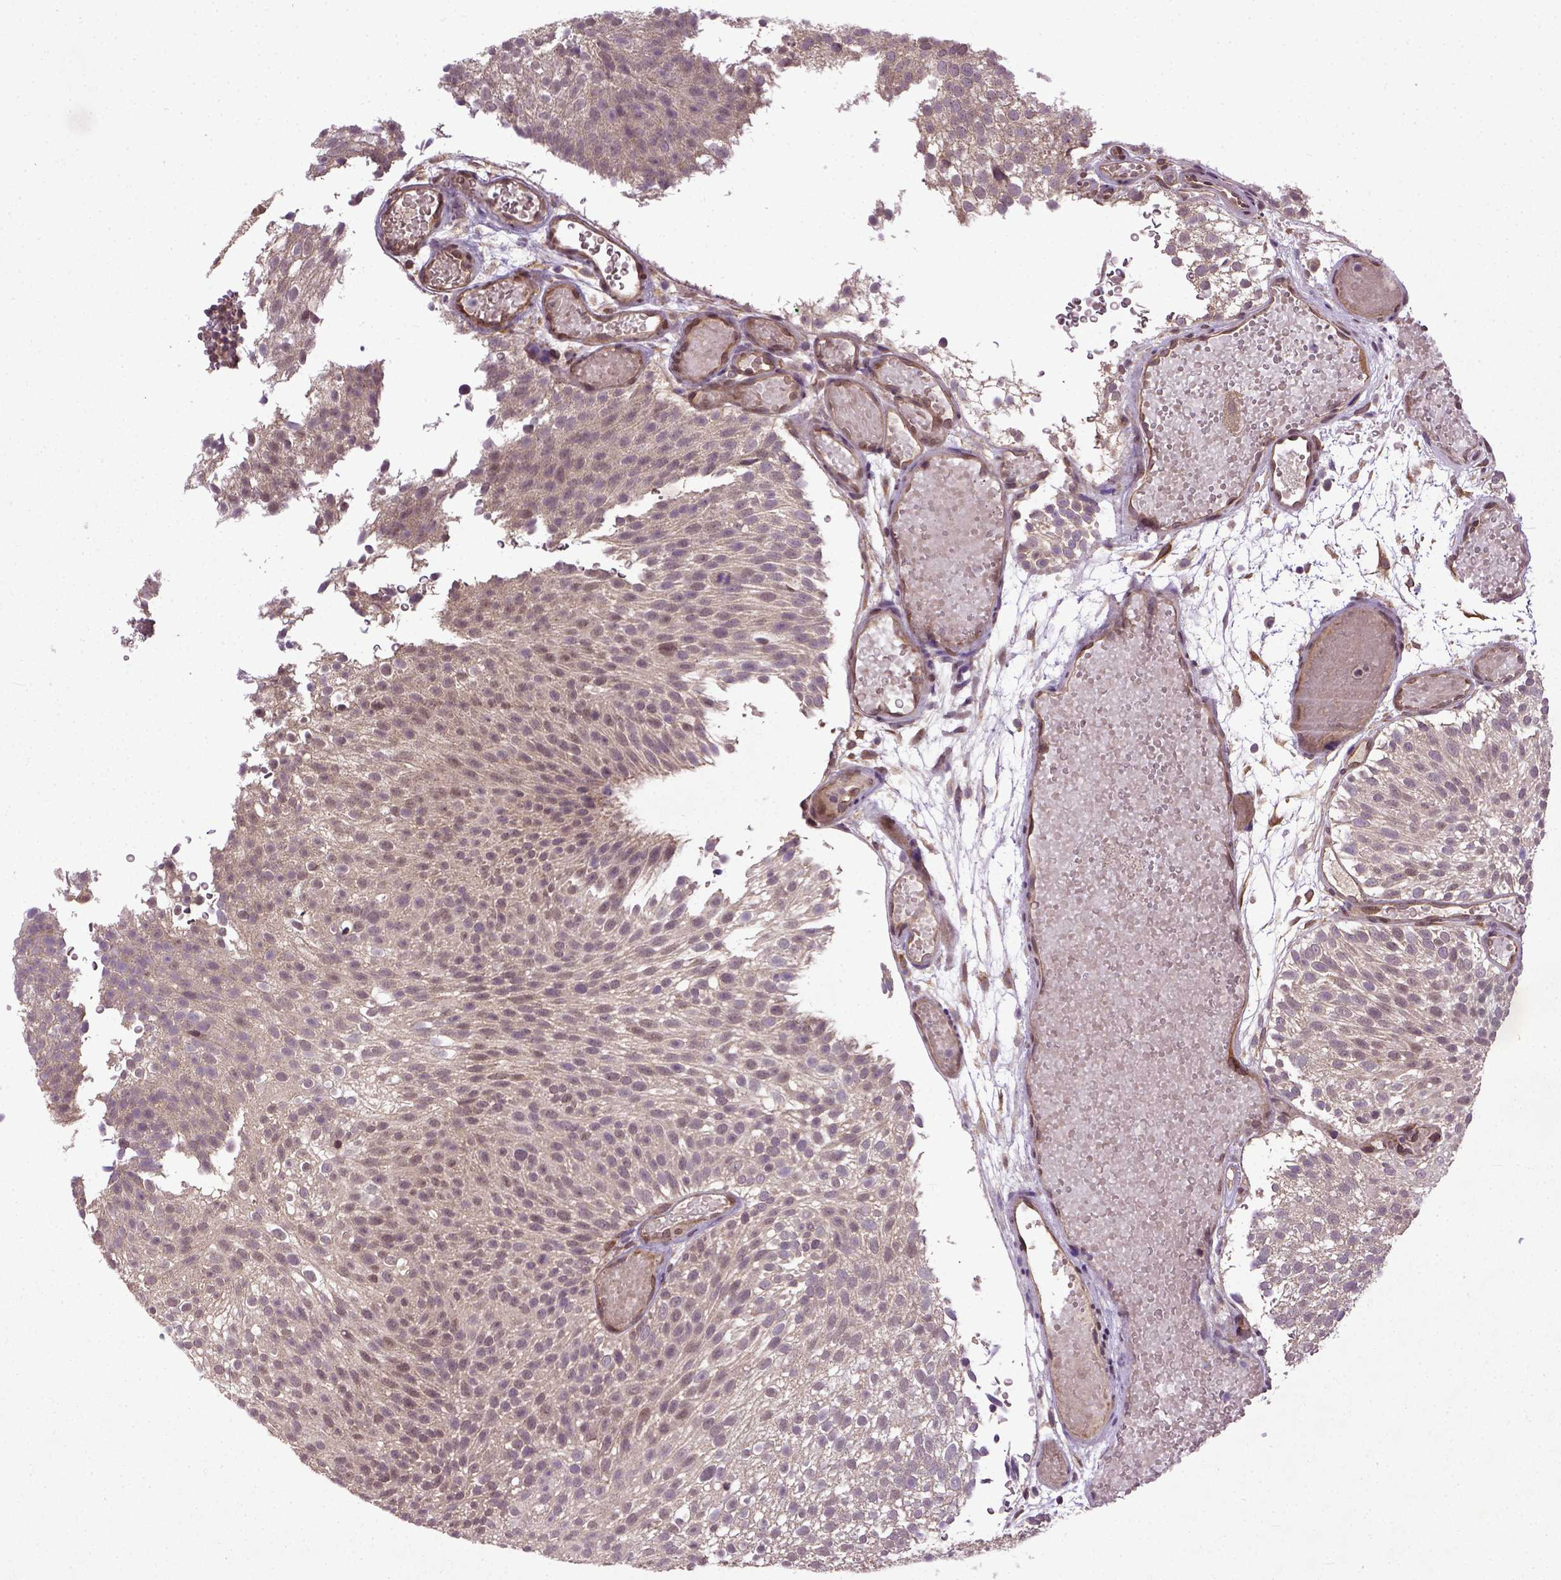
{"staining": {"intensity": "moderate", "quantity": "25%-75%", "location": "nuclear"}, "tissue": "urothelial cancer", "cell_type": "Tumor cells", "image_type": "cancer", "snomed": [{"axis": "morphology", "description": "Urothelial carcinoma, Low grade"}, {"axis": "topography", "description": "Urinary bladder"}], "caption": "A medium amount of moderate nuclear positivity is identified in approximately 25%-75% of tumor cells in urothelial cancer tissue. (IHC, brightfield microscopy, high magnification).", "gene": "UBA3", "patient": {"sex": "male", "age": 78}}